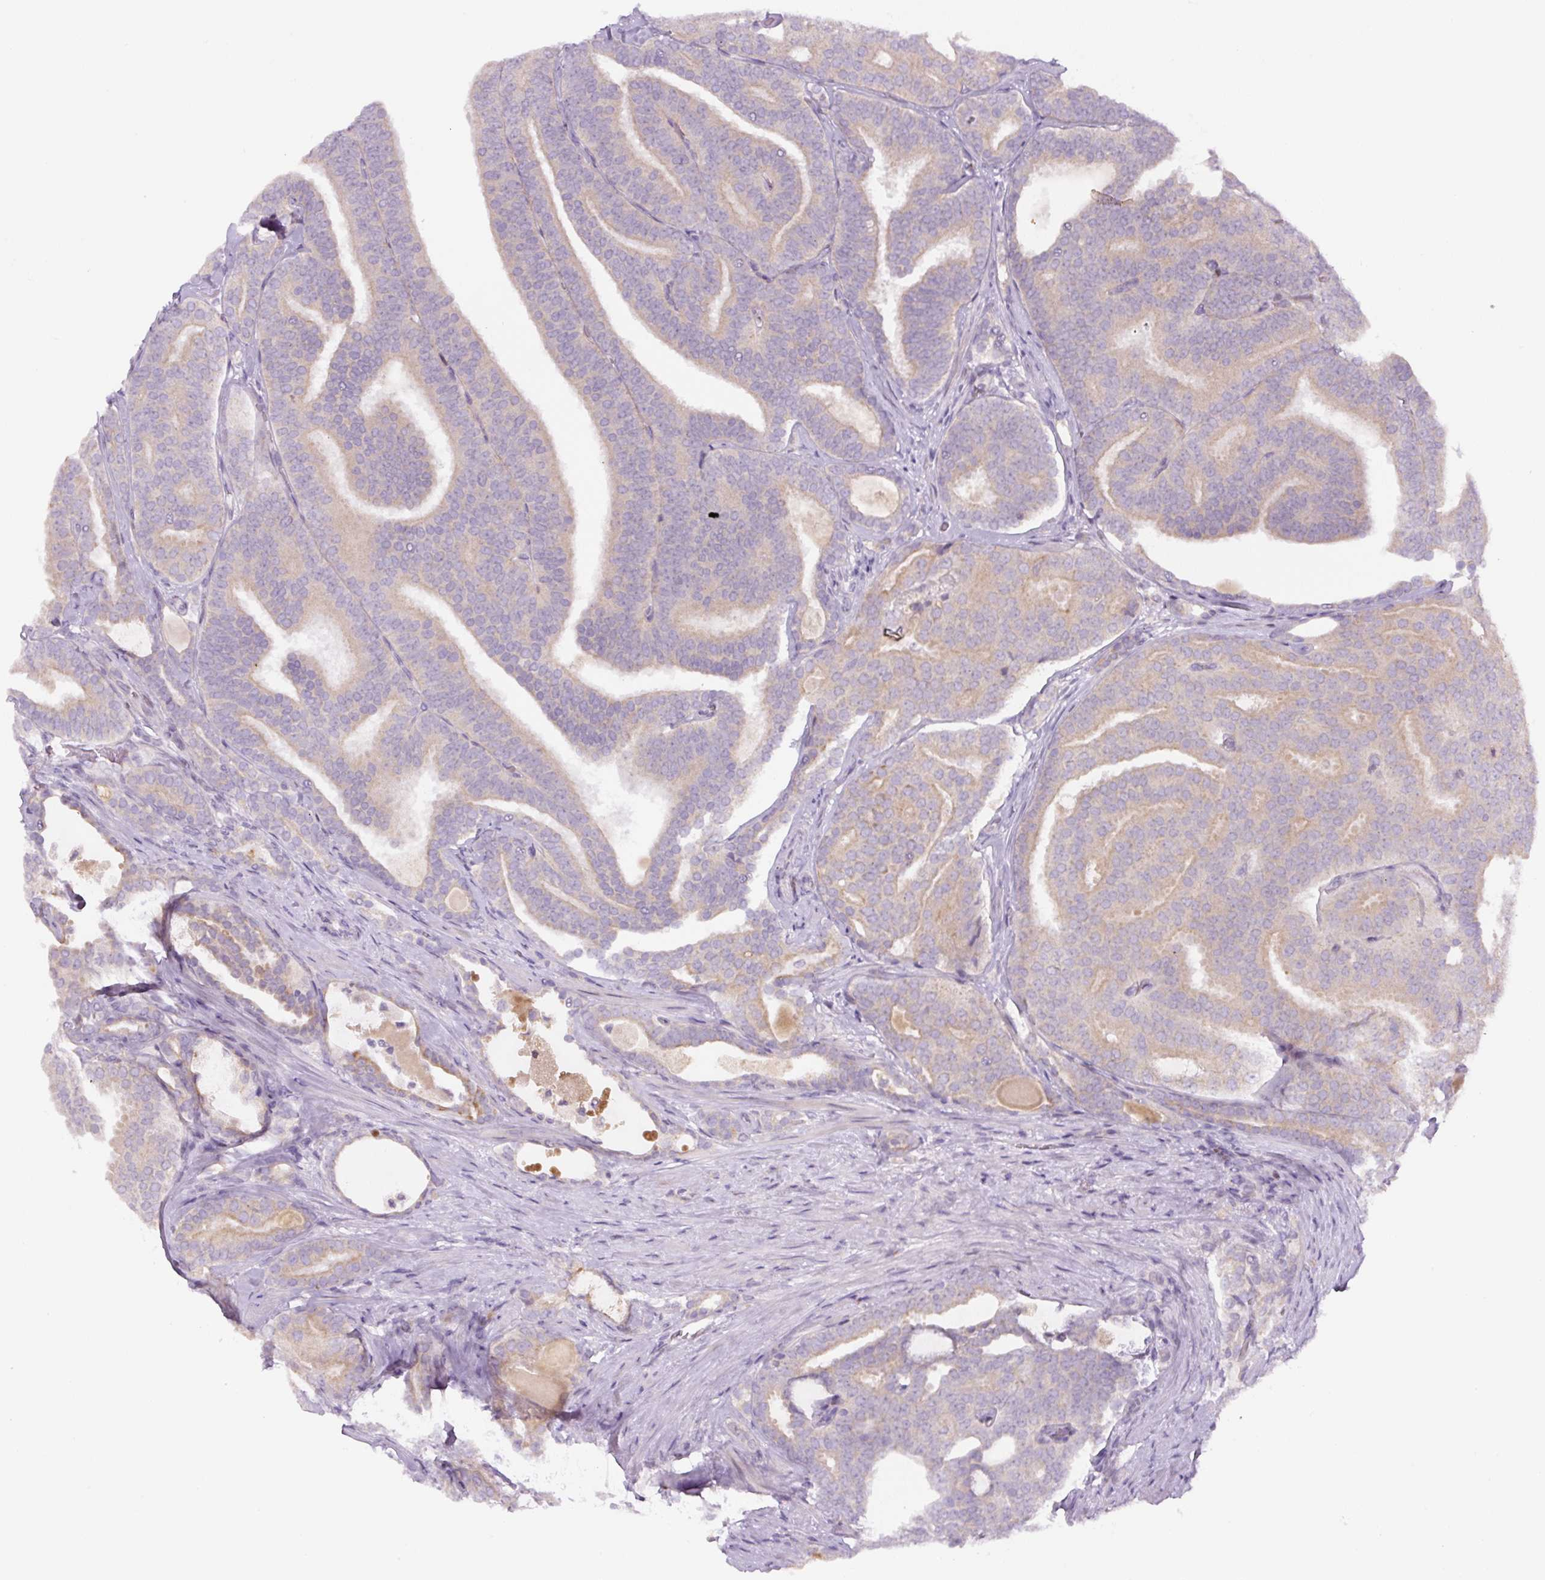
{"staining": {"intensity": "moderate", "quantity": "25%-75%", "location": "cytoplasmic/membranous"}, "tissue": "prostate cancer", "cell_type": "Tumor cells", "image_type": "cancer", "snomed": [{"axis": "morphology", "description": "Adenocarcinoma, High grade"}, {"axis": "topography", "description": "Prostate"}], "caption": "Moderate cytoplasmic/membranous protein staining is present in approximately 25%-75% of tumor cells in prostate adenocarcinoma (high-grade).", "gene": "YIF1B", "patient": {"sex": "male", "age": 65}}